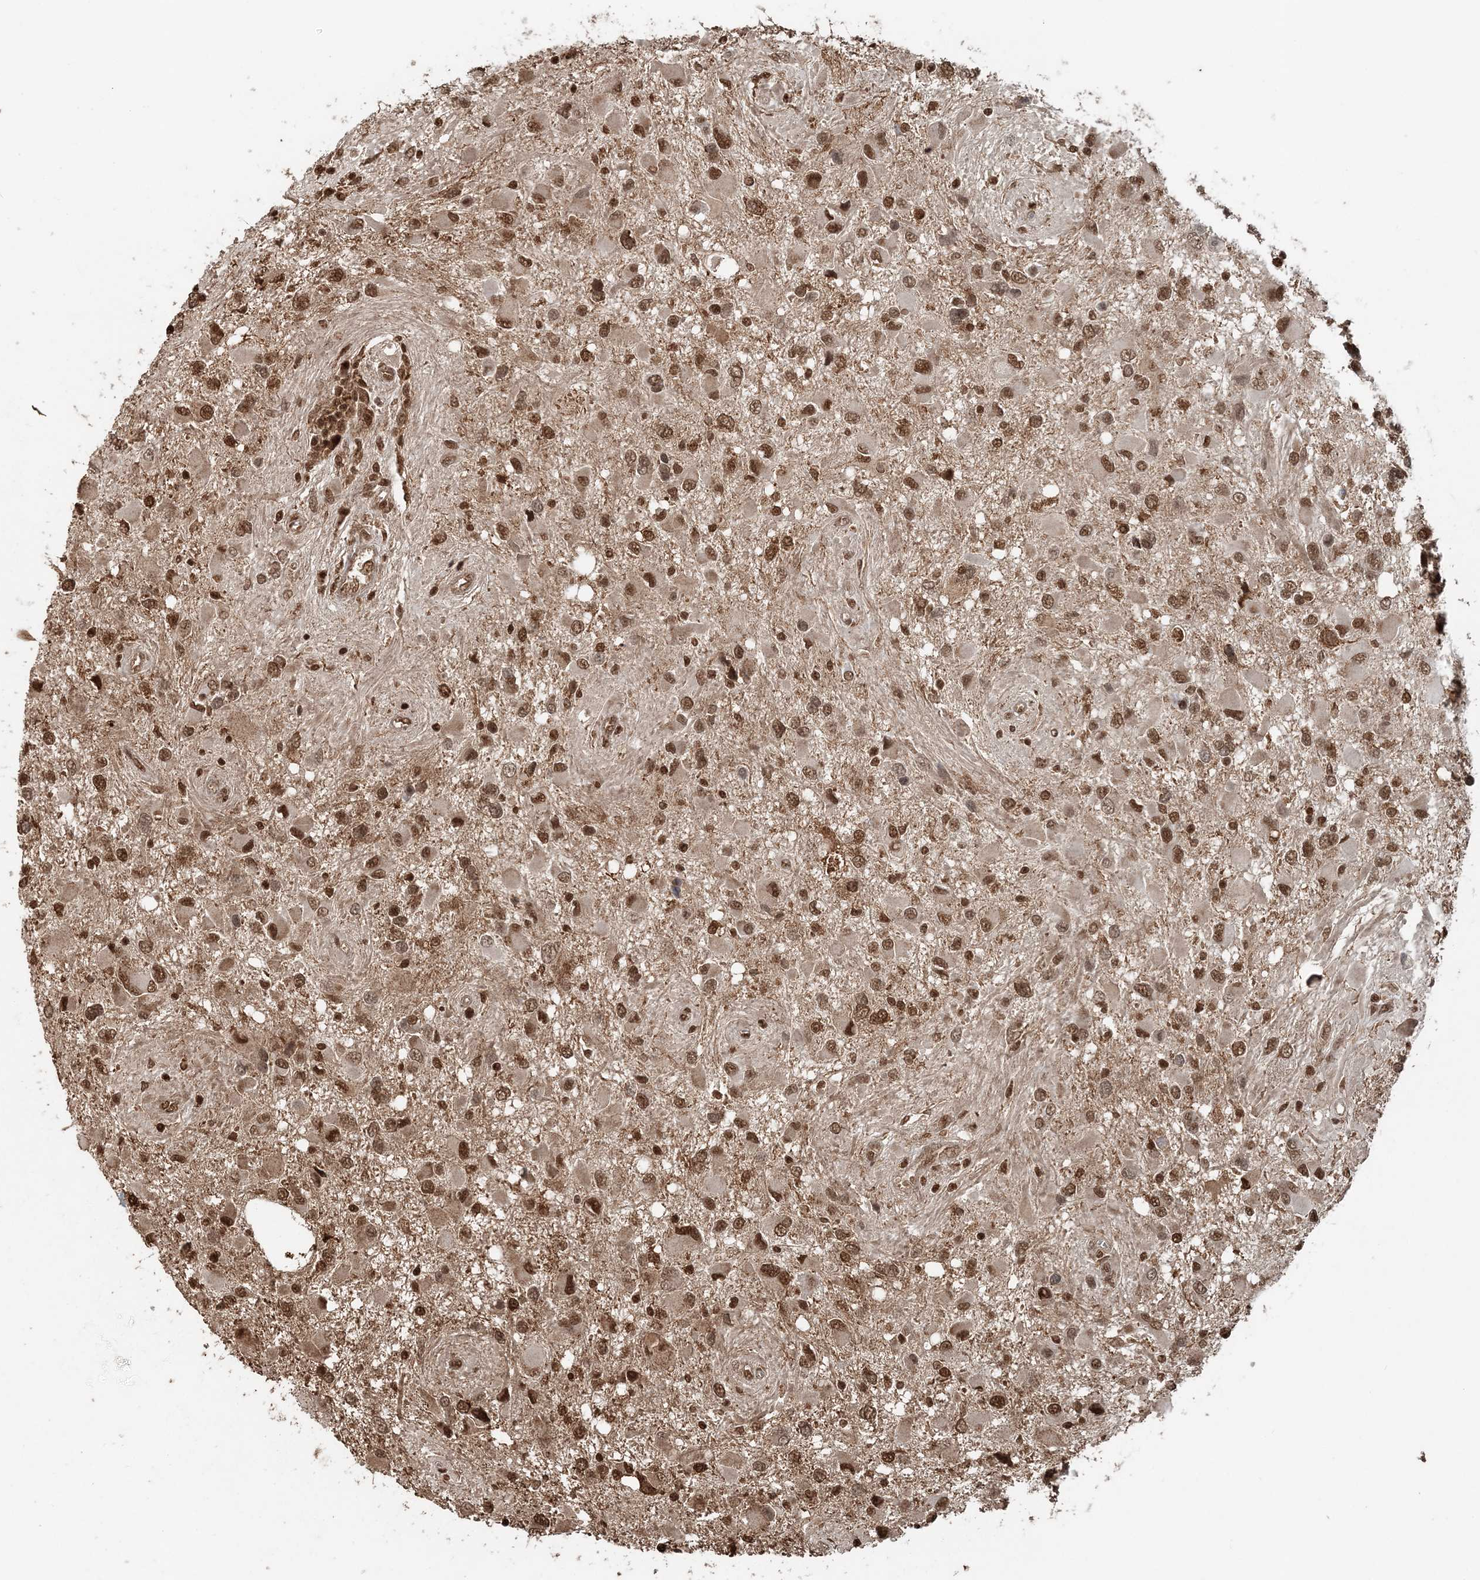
{"staining": {"intensity": "moderate", "quantity": ">75%", "location": "nuclear"}, "tissue": "glioma", "cell_type": "Tumor cells", "image_type": "cancer", "snomed": [{"axis": "morphology", "description": "Glioma, malignant, High grade"}, {"axis": "topography", "description": "Brain"}], "caption": "IHC of human malignant glioma (high-grade) displays medium levels of moderate nuclear expression in approximately >75% of tumor cells.", "gene": "ARHGAP35", "patient": {"sex": "male", "age": 53}}